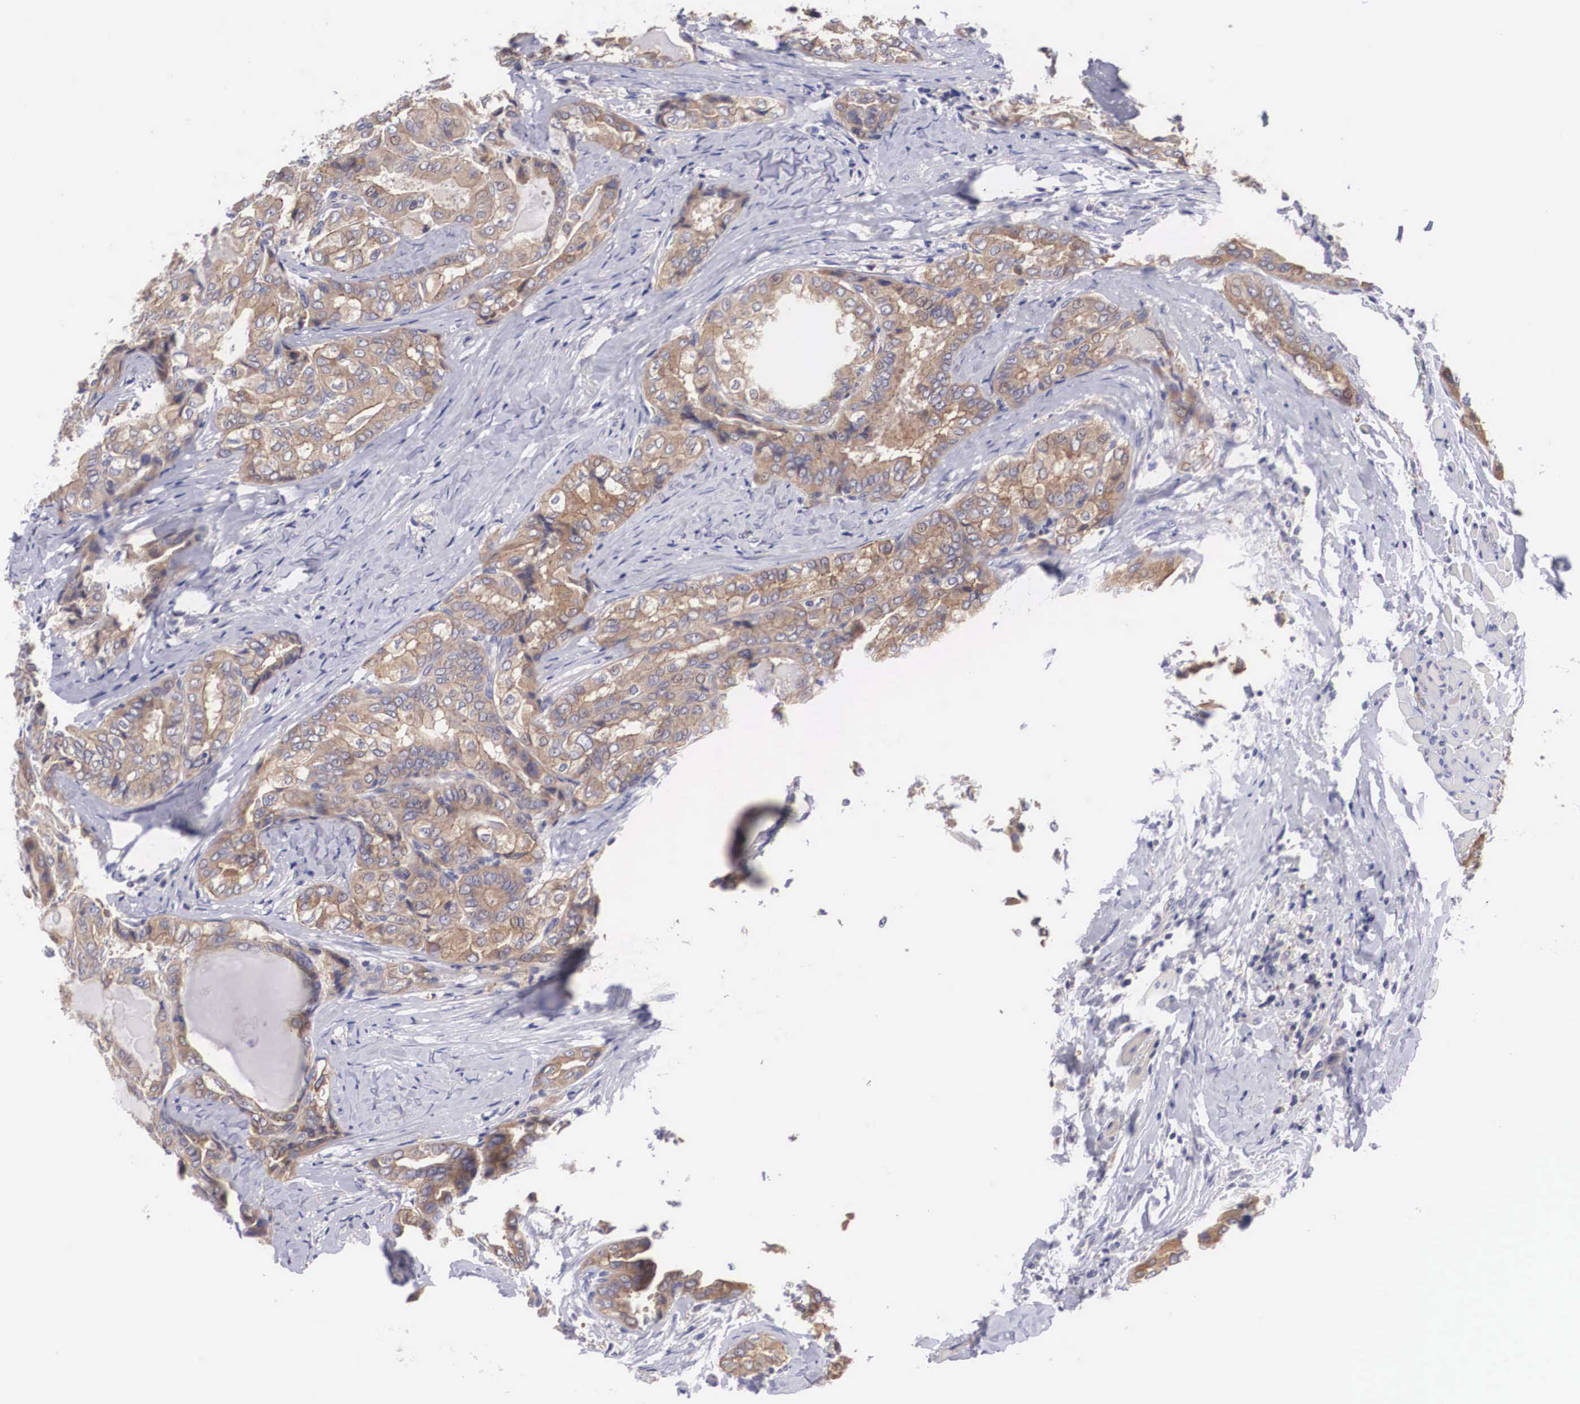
{"staining": {"intensity": "weak", "quantity": ">75%", "location": "cytoplasmic/membranous"}, "tissue": "thyroid cancer", "cell_type": "Tumor cells", "image_type": "cancer", "snomed": [{"axis": "morphology", "description": "Papillary adenocarcinoma, NOS"}, {"axis": "topography", "description": "Thyroid gland"}], "caption": "Human thyroid papillary adenocarcinoma stained with a protein marker demonstrates weak staining in tumor cells.", "gene": "TXLNG", "patient": {"sex": "female", "age": 71}}